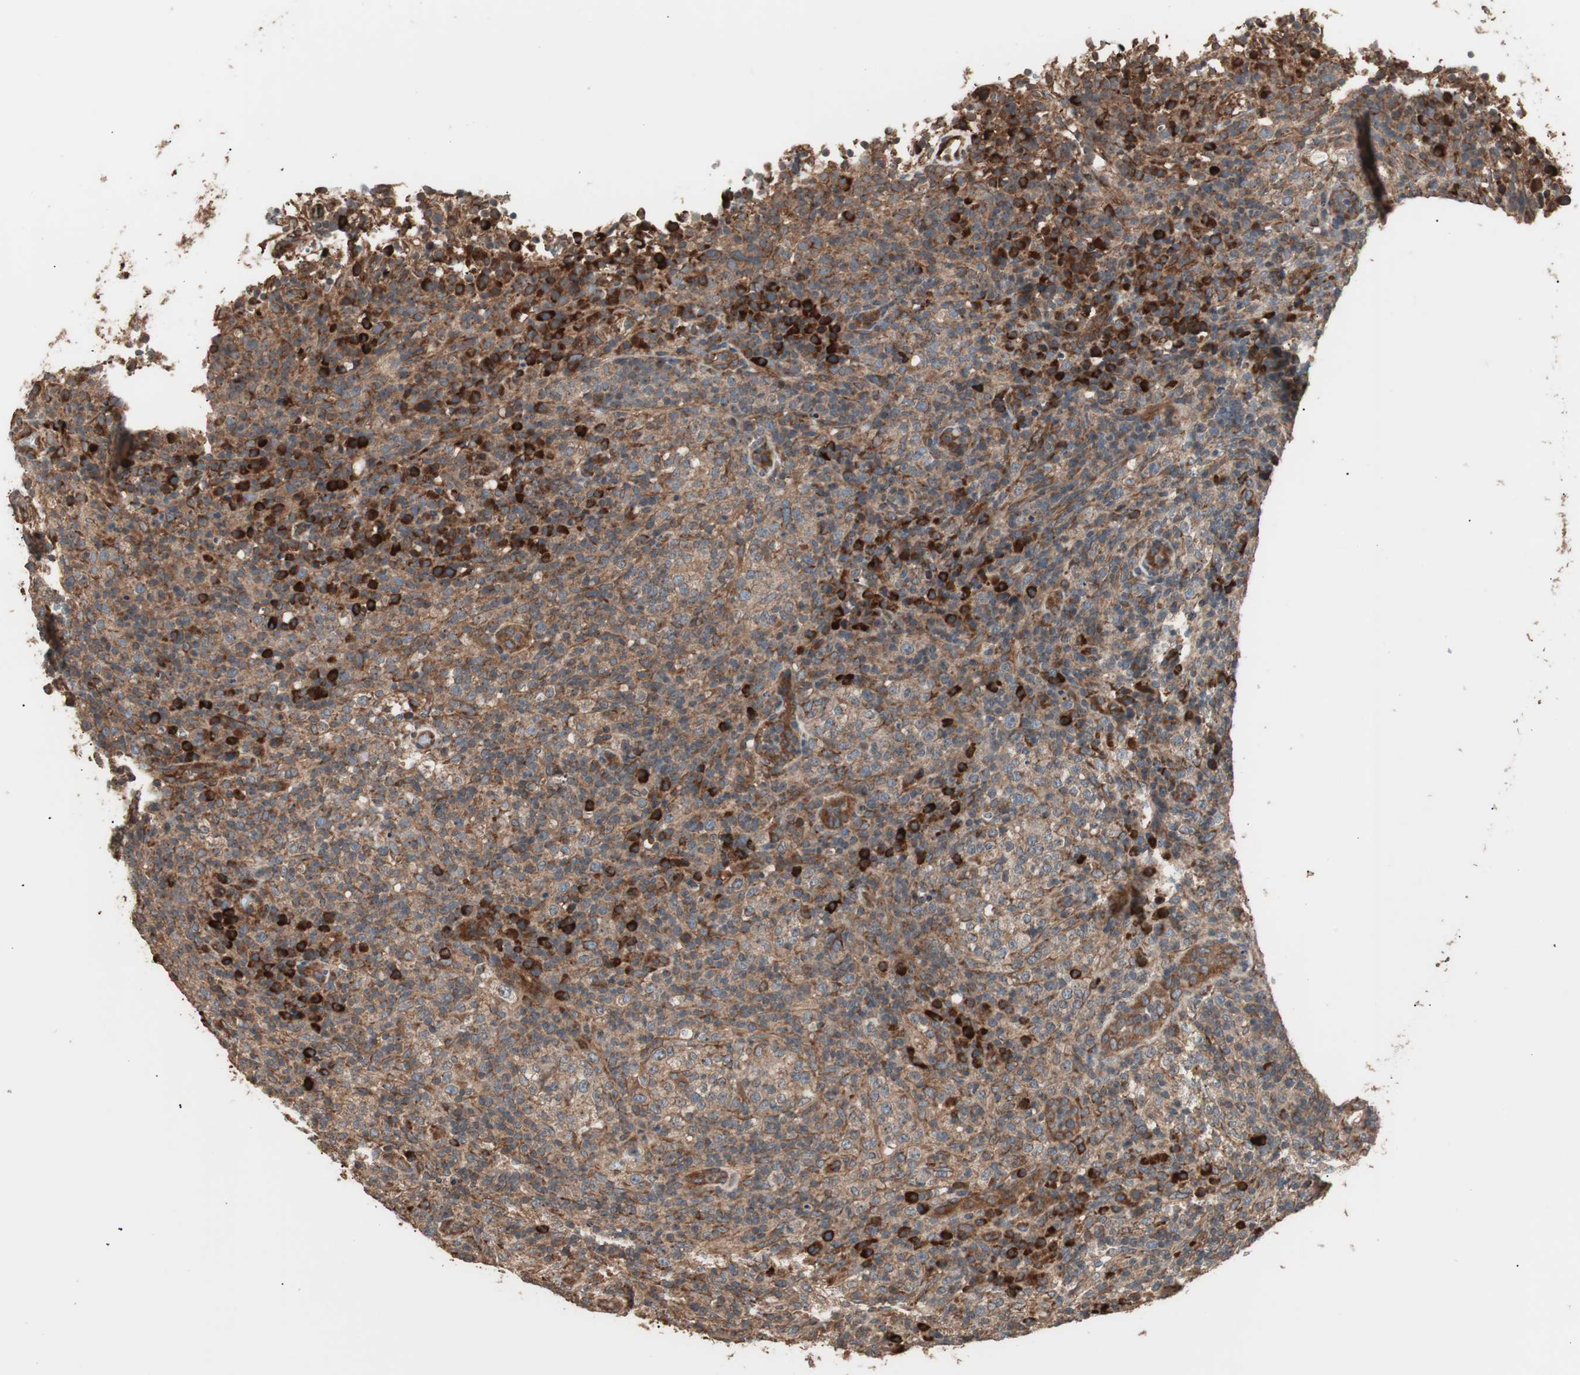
{"staining": {"intensity": "moderate", "quantity": ">75%", "location": "cytoplasmic/membranous"}, "tissue": "lymphoma", "cell_type": "Tumor cells", "image_type": "cancer", "snomed": [{"axis": "morphology", "description": "Malignant lymphoma, non-Hodgkin's type, High grade"}, {"axis": "topography", "description": "Lymph node"}], "caption": "Tumor cells exhibit medium levels of moderate cytoplasmic/membranous expression in approximately >75% of cells in human malignant lymphoma, non-Hodgkin's type (high-grade).", "gene": "LZTS1", "patient": {"sex": "female", "age": 76}}